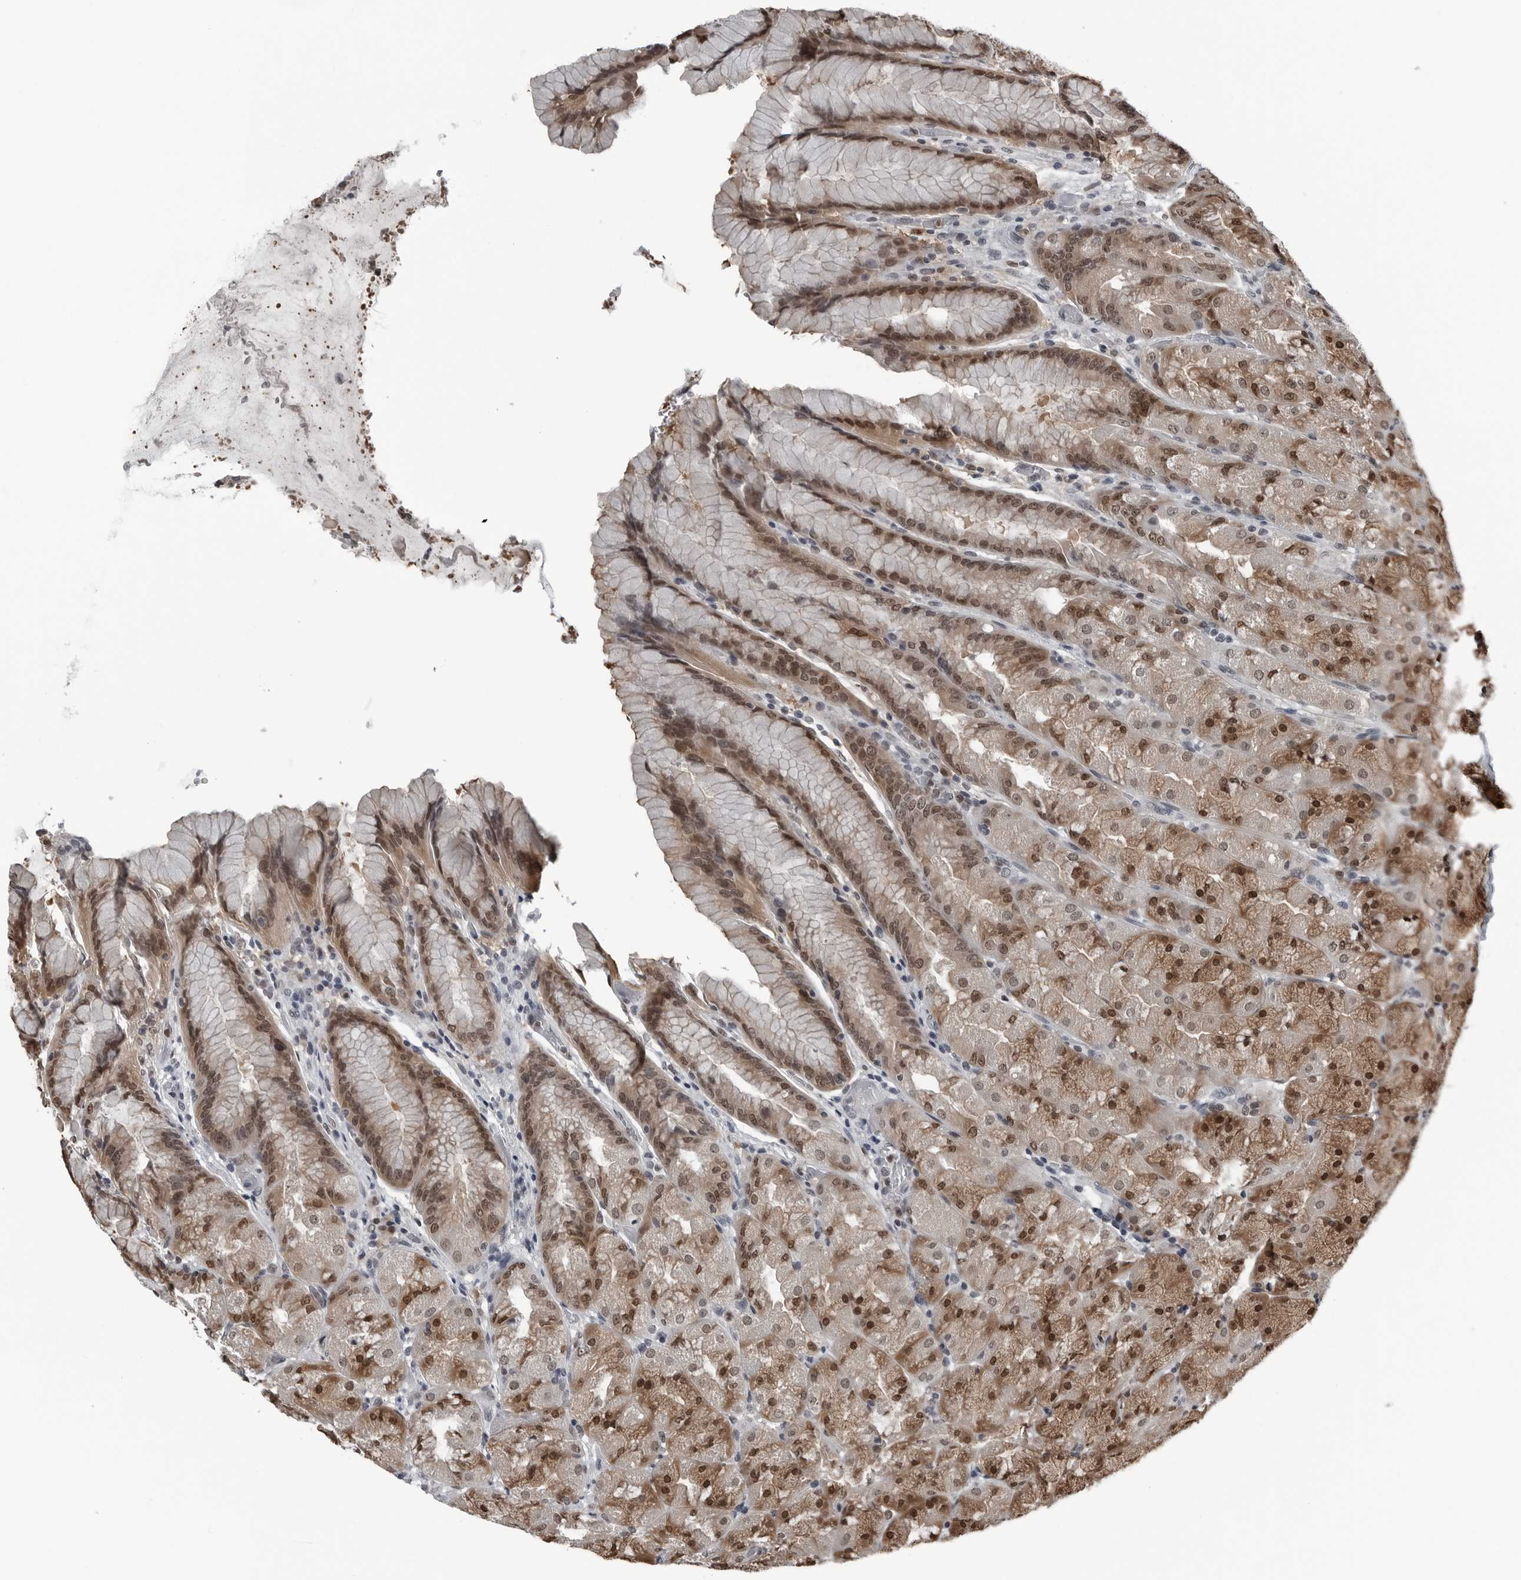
{"staining": {"intensity": "moderate", "quantity": ">75%", "location": "cytoplasmic/membranous,nuclear"}, "tissue": "stomach", "cell_type": "Glandular cells", "image_type": "normal", "snomed": [{"axis": "morphology", "description": "Normal tissue, NOS"}, {"axis": "topography", "description": "Stomach, upper"}, {"axis": "topography", "description": "Stomach"}], "caption": "About >75% of glandular cells in benign human stomach demonstrate moderate cytoplasmic/membranous,nuclear protein expression as visualized by brown immunohistochemical staining.", "gene": "AKR1A1", "patient": {"sex": "male", "age": 48}}